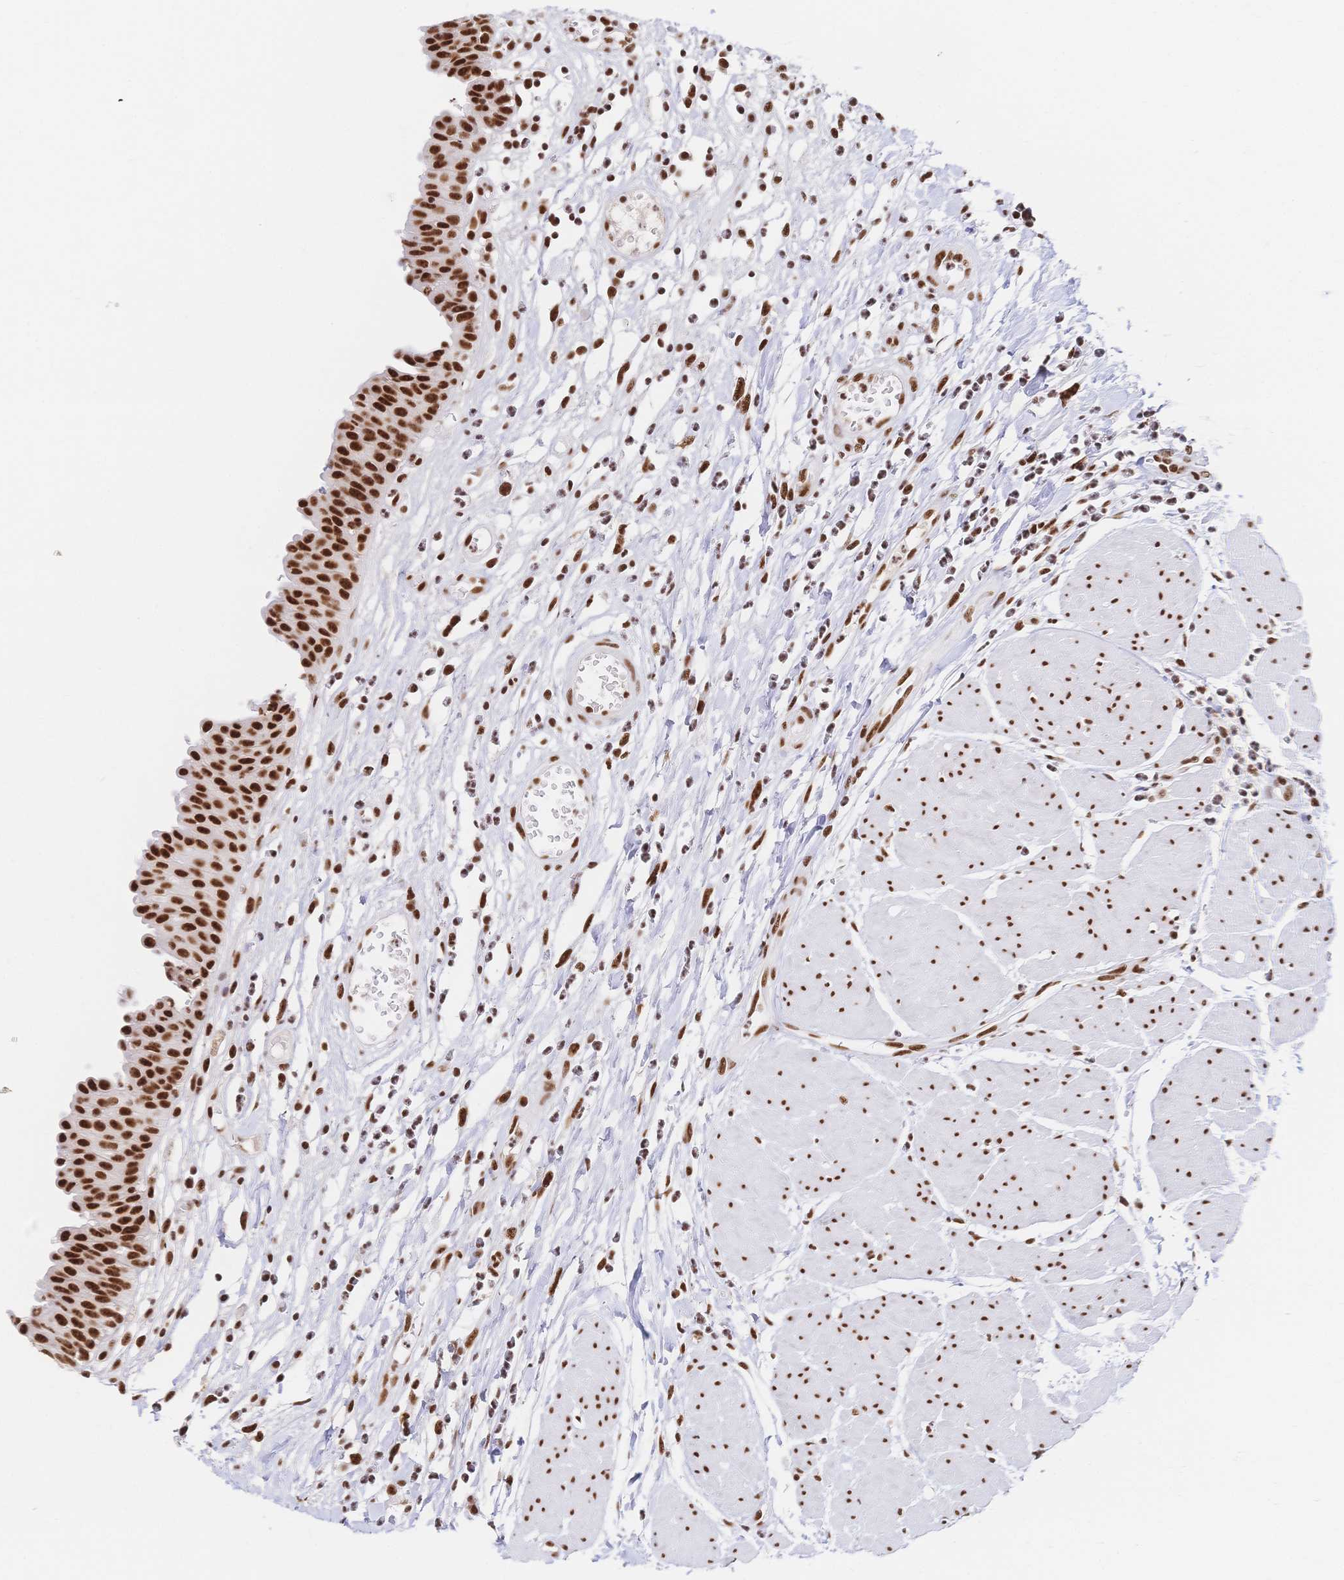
{"staining": {"intensity": "strong", "quantity": ">75%", "location": "nuclear"}, "tissue": "urinary bladder", "cell_type": "Urothelial cells", "image_type": "normal", "snomed": [{"axis": "morphology", "description": "Normal tissue, NOS"}, {"axis": "topography", "description": "Urinary bladder"}], "caption": "Approximately >75% of urothelial cells in benign urinary bladder exhibit strong nuclear protein staining as visualized by brown immunohistochemical staining.", "gene": "SRSF1", "patient": {"sex": "male", "age": 64}}